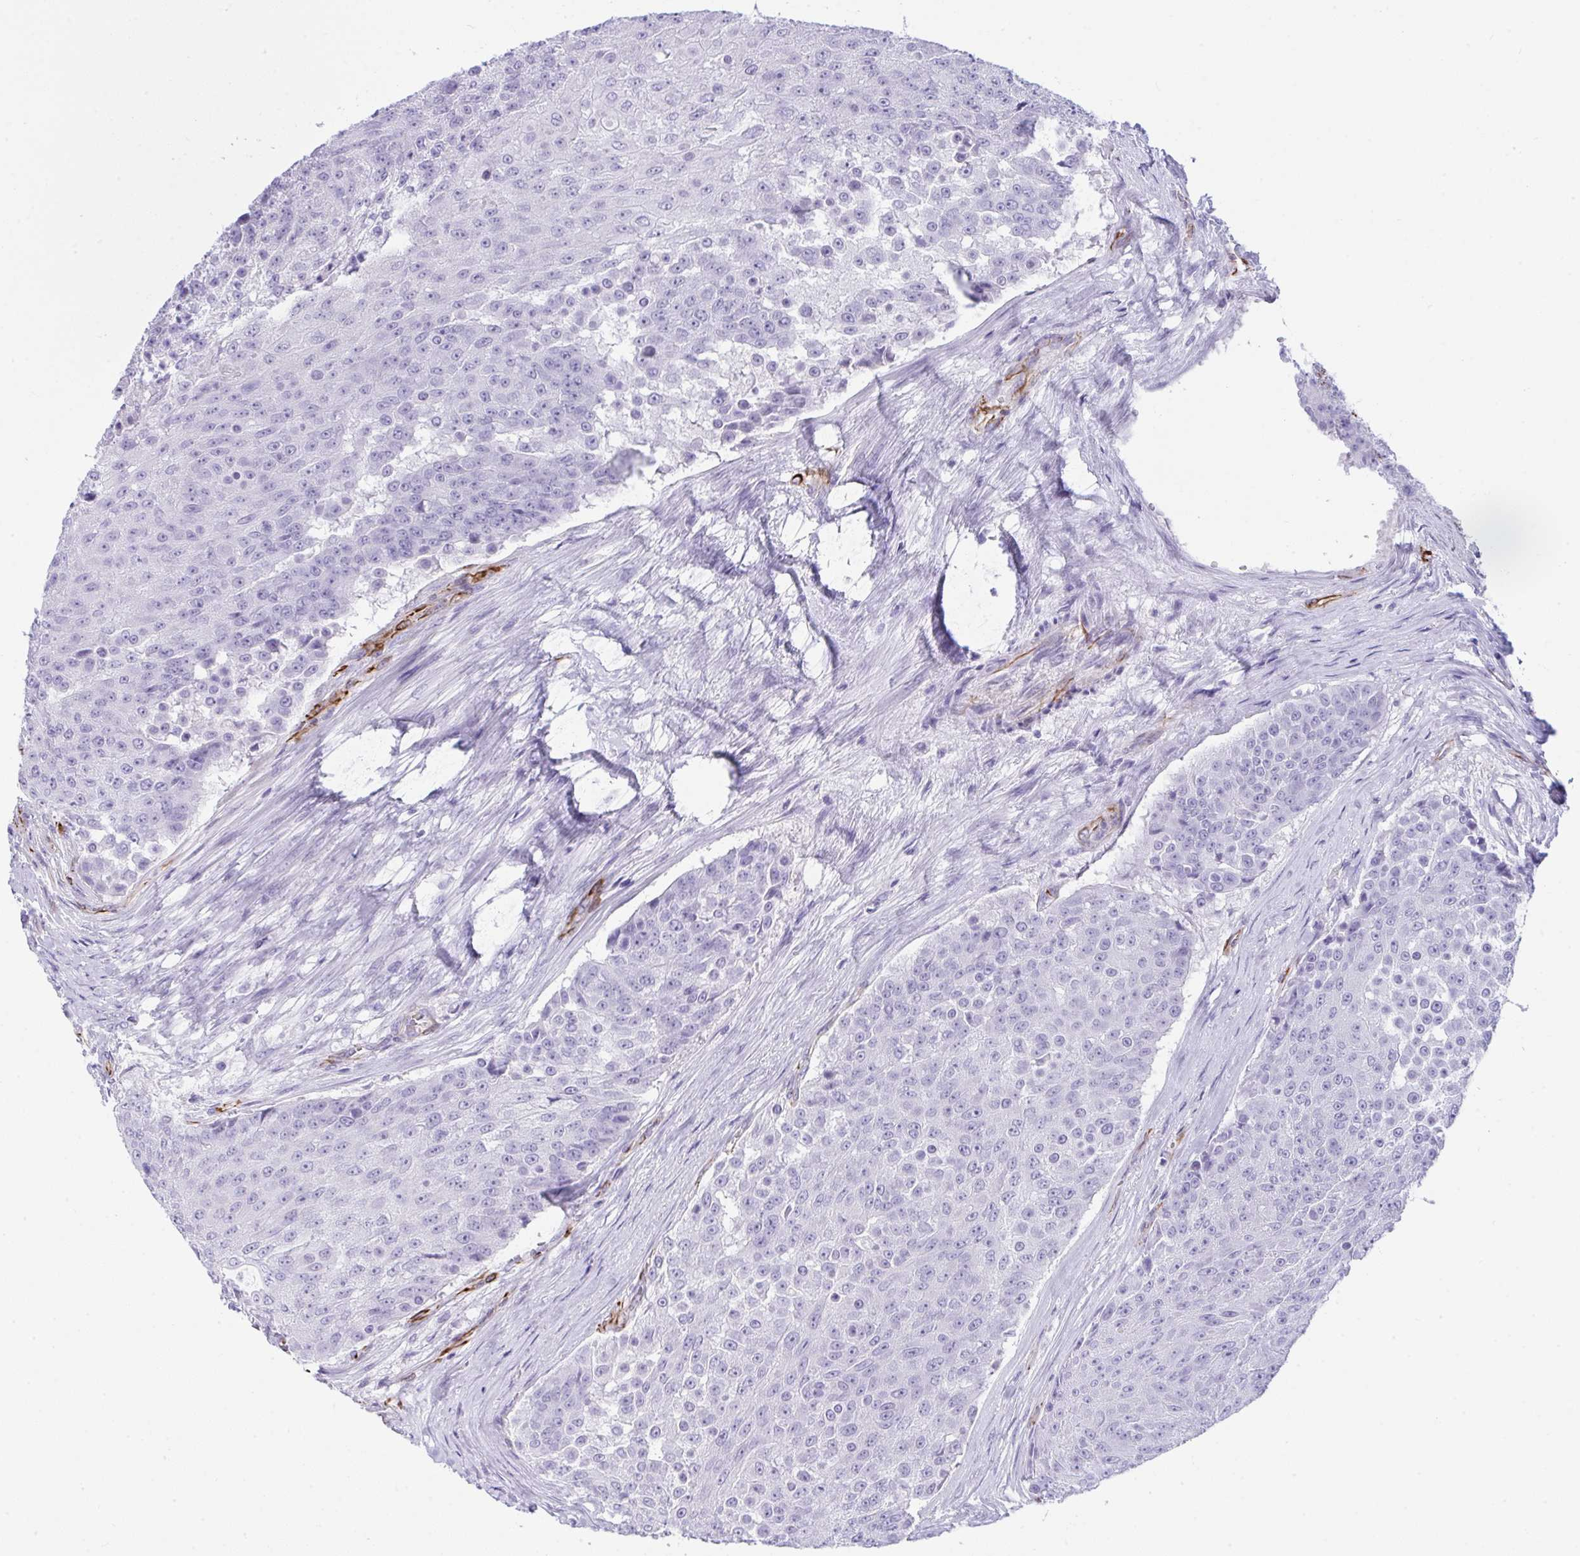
{"staining": {"intensity": "negative", "quantity": "none", "location": "none"}, "tissue": "urothelial cancer", "cell_type": "Tumor cells", "image_type": "cancer", "snomed": [{"axis": "morphology", "description": "Urothelial carcinoma, High grade"}, {"axis": "topography", "description": "Urinary bladder"}], "caption": "Tumor cells show no significant staining in urothelial cancer.", "gene": "SLC35B1", "patient": {"sex": "female", "age": 63}}